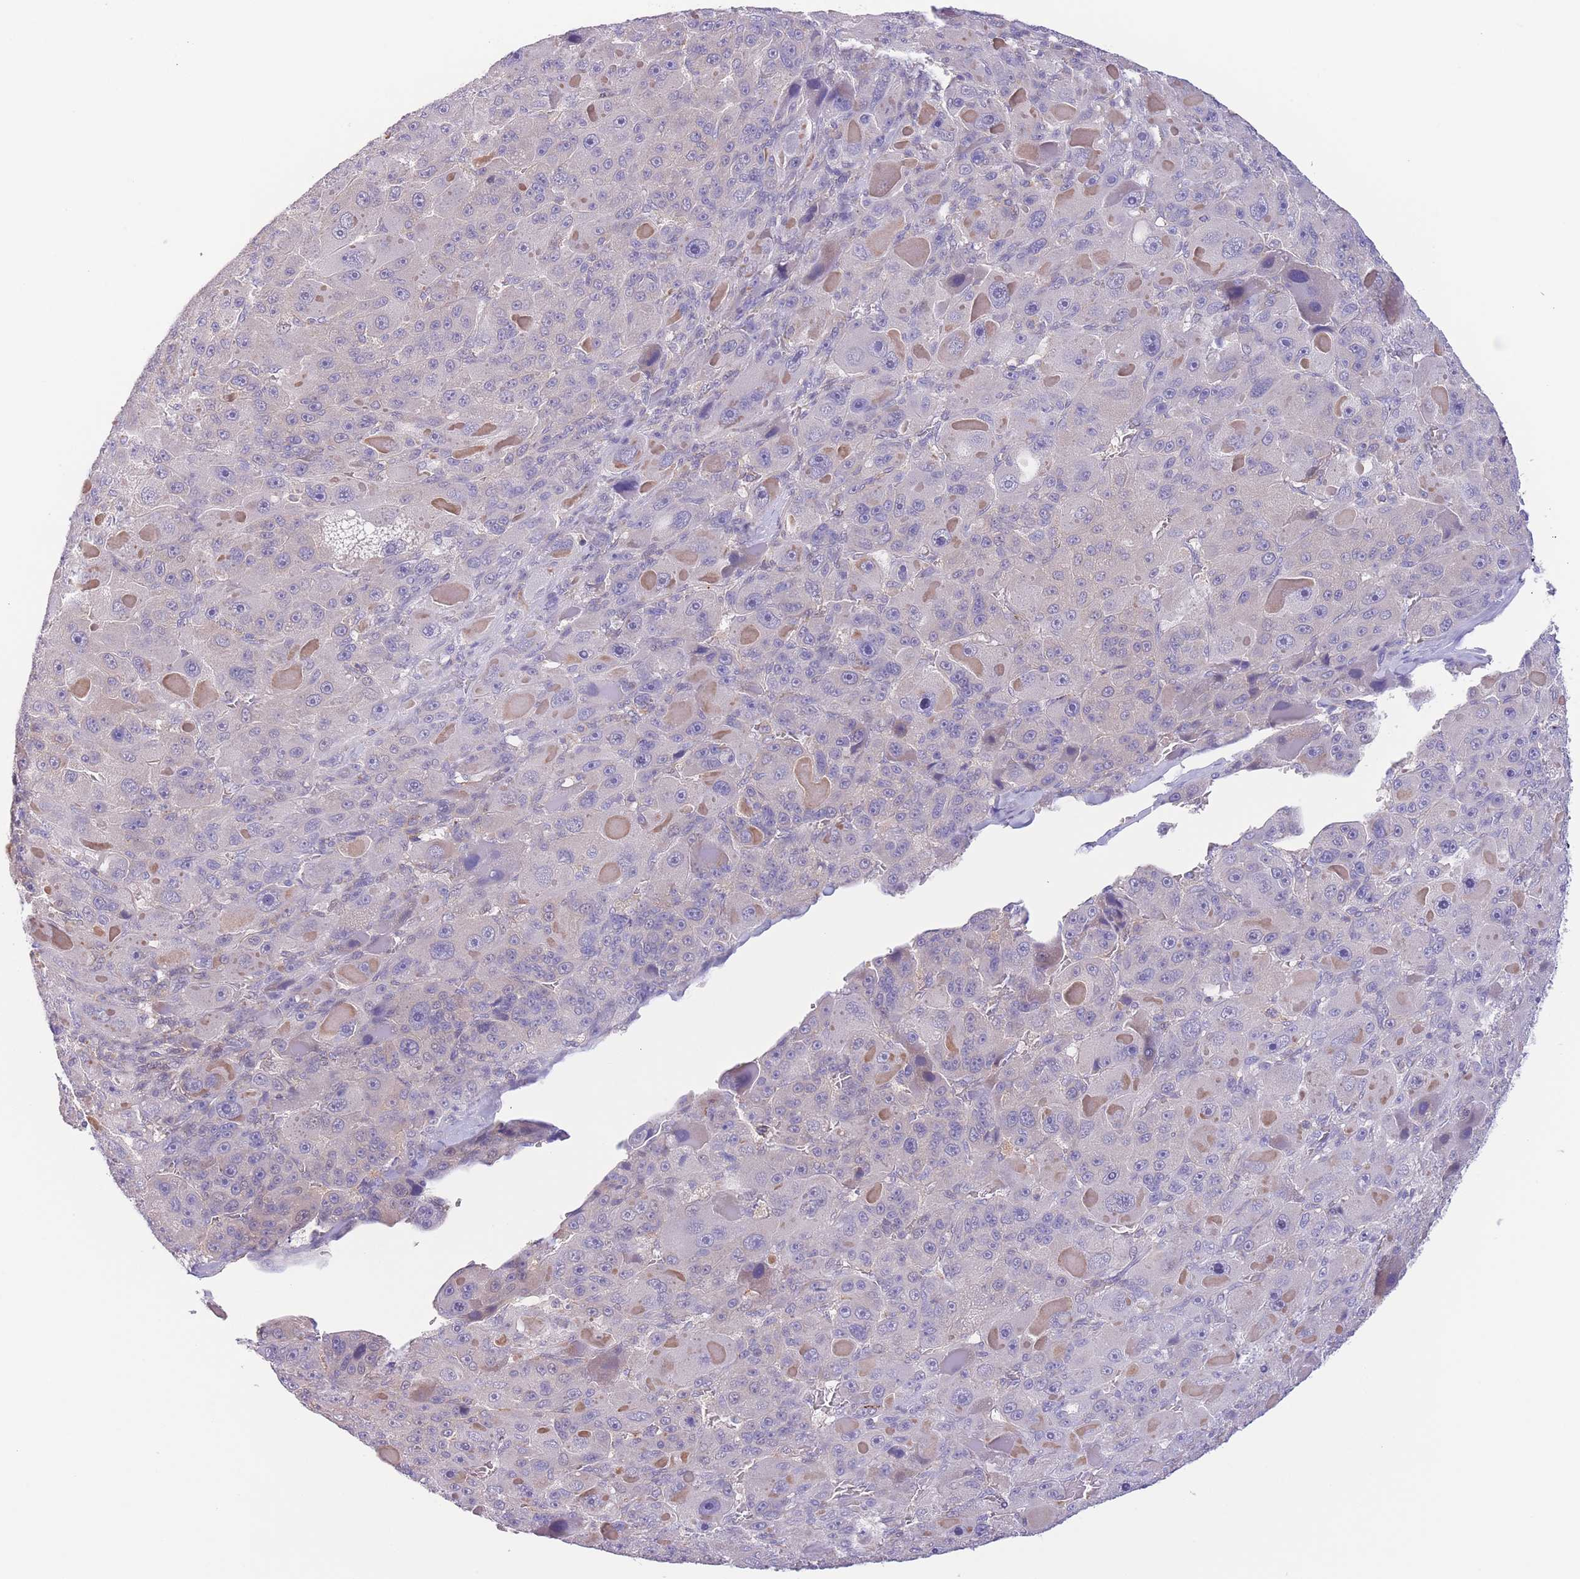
{"staining": {"intensity": "negative", "quantity": "none", "location": "none"}, "tissue": "liver cancer", "cell_type": "Tumor cells", "image_type": "cancer", "snomed": [{"axis": "morphology", "description": "Carcinoma, Hepatocellular, NOS"}, {"axis": "topography", "description": "Liver"}], "caption": "This micrograph is of liver cancer (hepatocellular carcinoma) stained with immunohistochemistry to label a protein in brown with the nuclei are counter-stained blue. There is no positivity in tumor cells.", "gene": "C9orf152", "patient": {"sex": "male", "age": 76}}